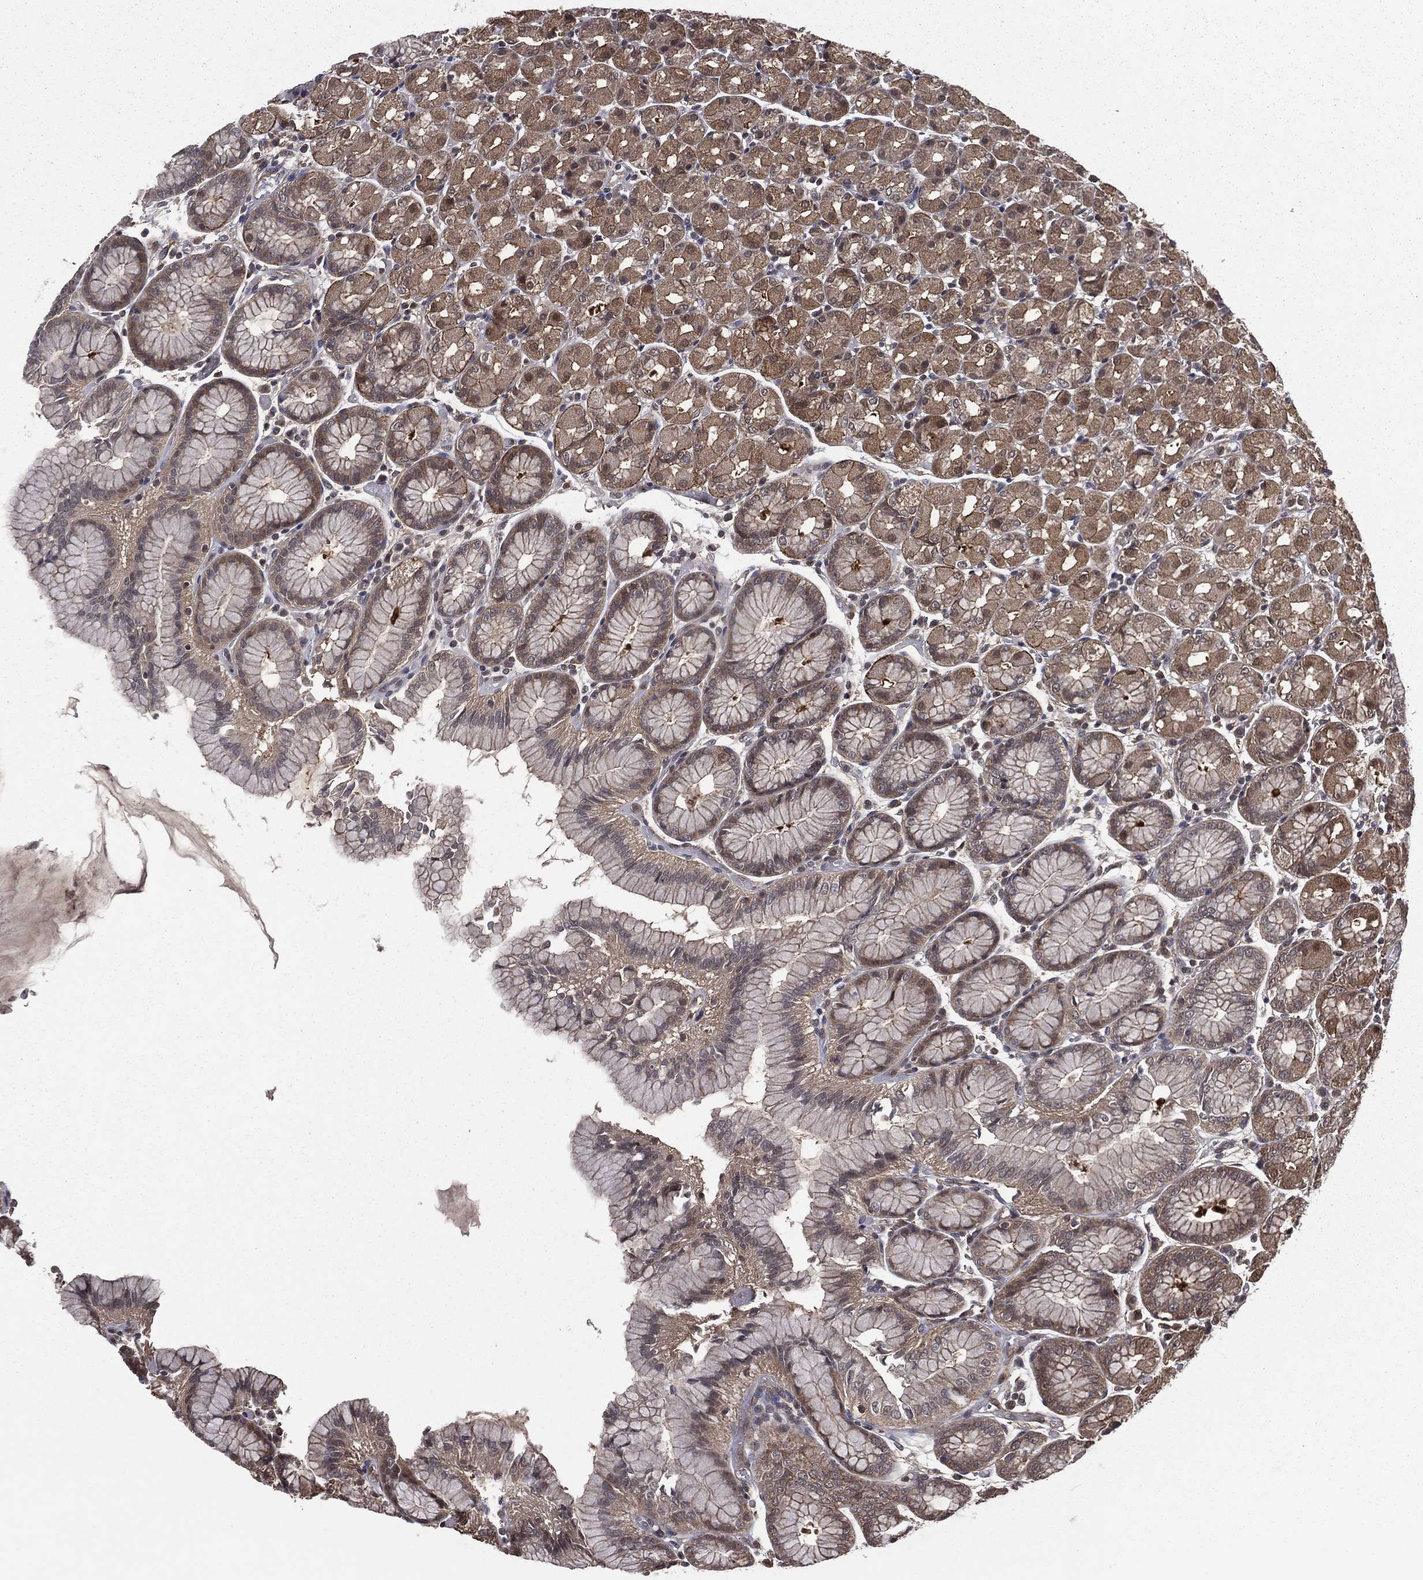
{"staining": {"intensity": "moderate", "quantity": "25%-75%", "location": "cytoplasmic/membranous"}, "tissue": "stomach", "cell_type": "Glandular cells", "image_type": "normal", "snomed": [{"axis": "morphology", "description": "Normal tissue, NOS"}, {"axis": "morphology", "description": "Adenocarcinoma, NOS"}, {"axis": "topography", "description": "Stomach"}], "caption": "Protein staining of unremarkable stomach shows moderate cytoplasmic/membranous expression in about 25%-75% of glandular cells. The protein of interest is stained brown, and the nuclei are stained in blue (DAB IHC with brightfield microscopy, high magnification).", "gene": "FGD1", "patient": {"sex": "female", "age": 81}}